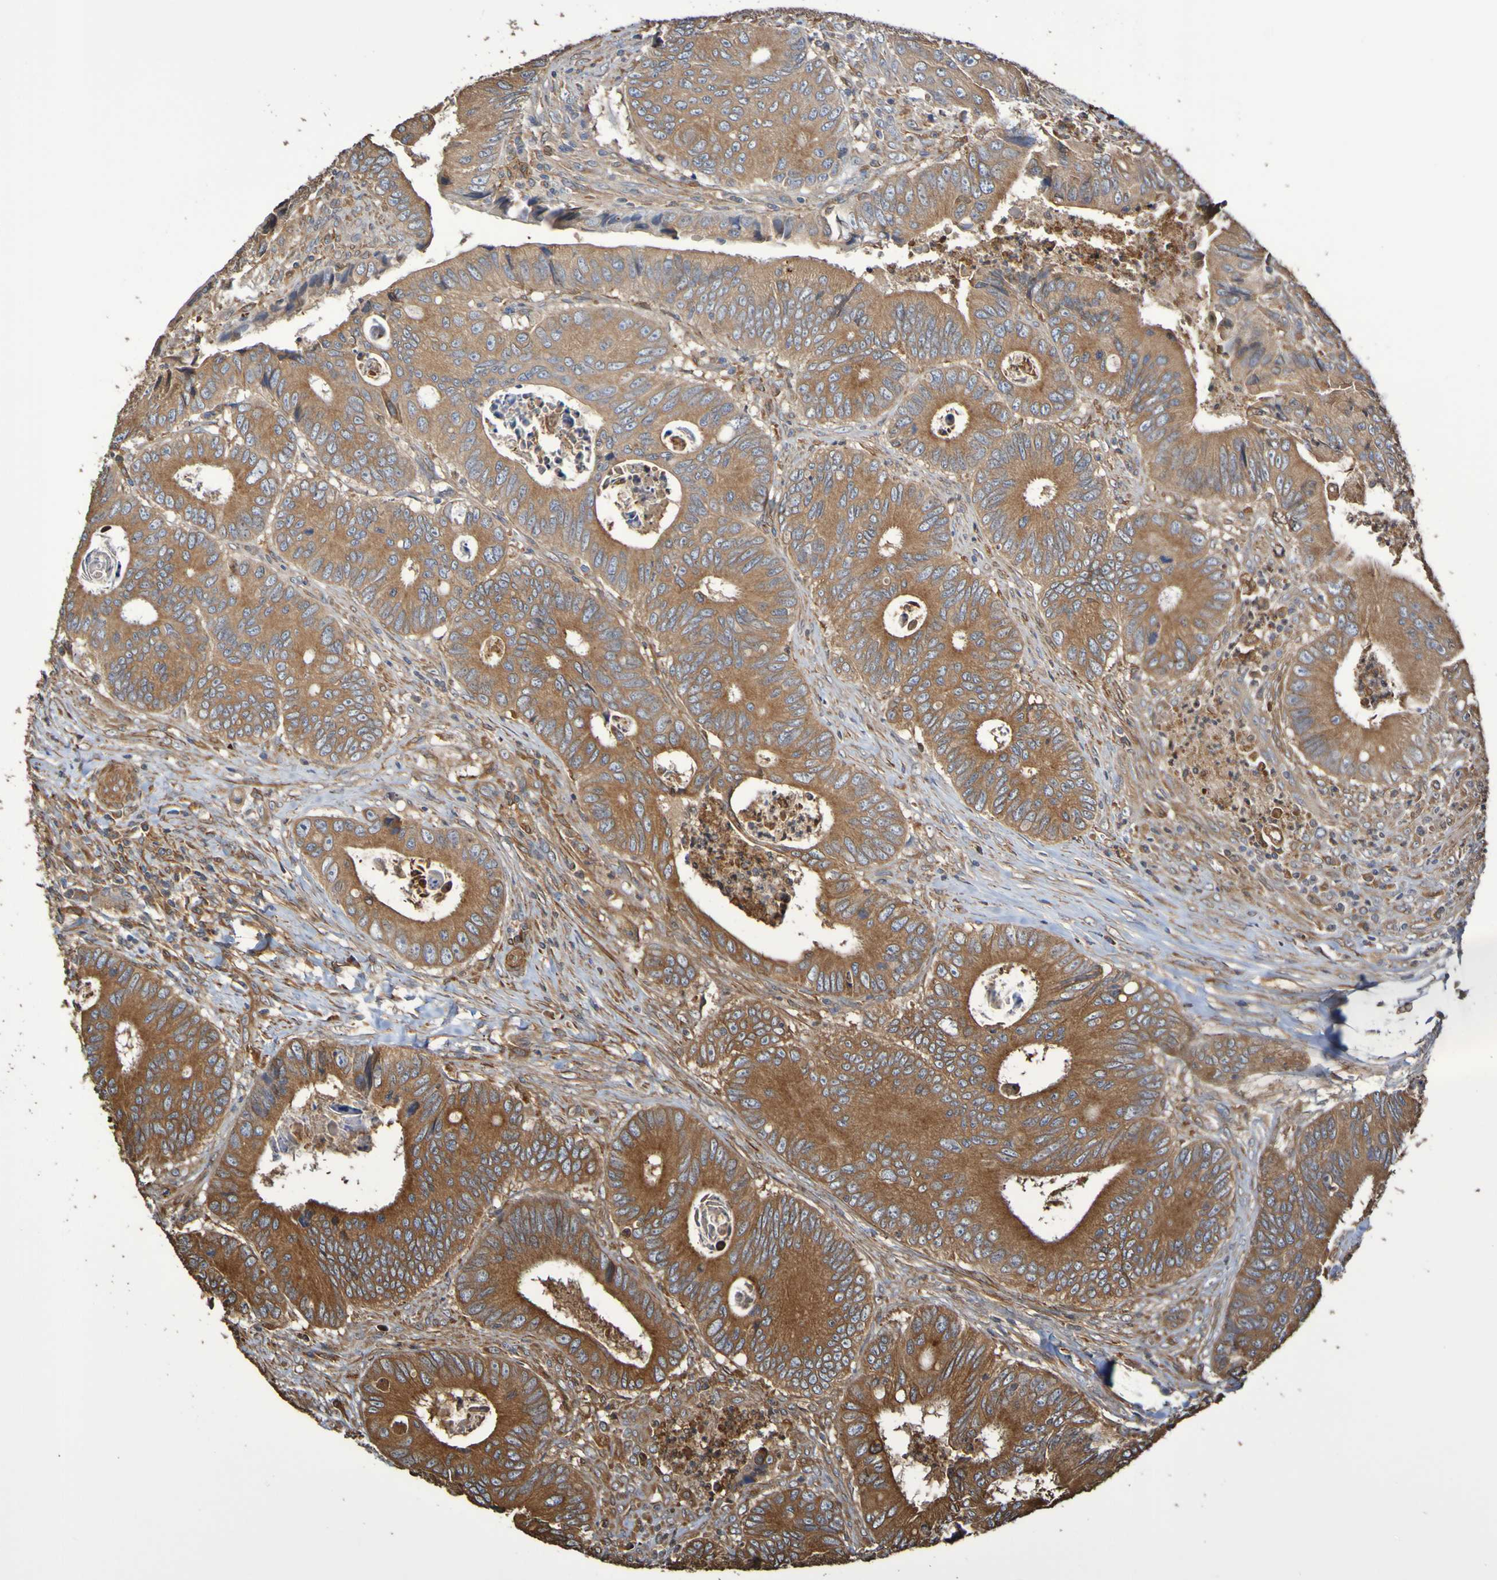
{"staining": {"intensity": "strong", "quantity": ">75%", "location": "cytoplasmic/membranous"}, "tissue": "colorectal cancer", "cell_type": "Tumor cells", "image_type": "cancer", "snomed": [{"axis": "morphology", "description": "Inflammation, NOS"}, {"axis": "morphology", "description": "Adenocarcinoma, NOS"}, {"axis": "topography", "description": "Colon"}], "caption": "Colorectal cancer (adenocarcinoma) tissue displays strong cytoplasmic/membranous positivity in approximately >75% of tumor cells, visualized by immunohistochemistry. (DAB IHC with brightfield microscopy, high magnification).", "gene": "RAB11A", "patient": {"sex": "male", "age": 72}}